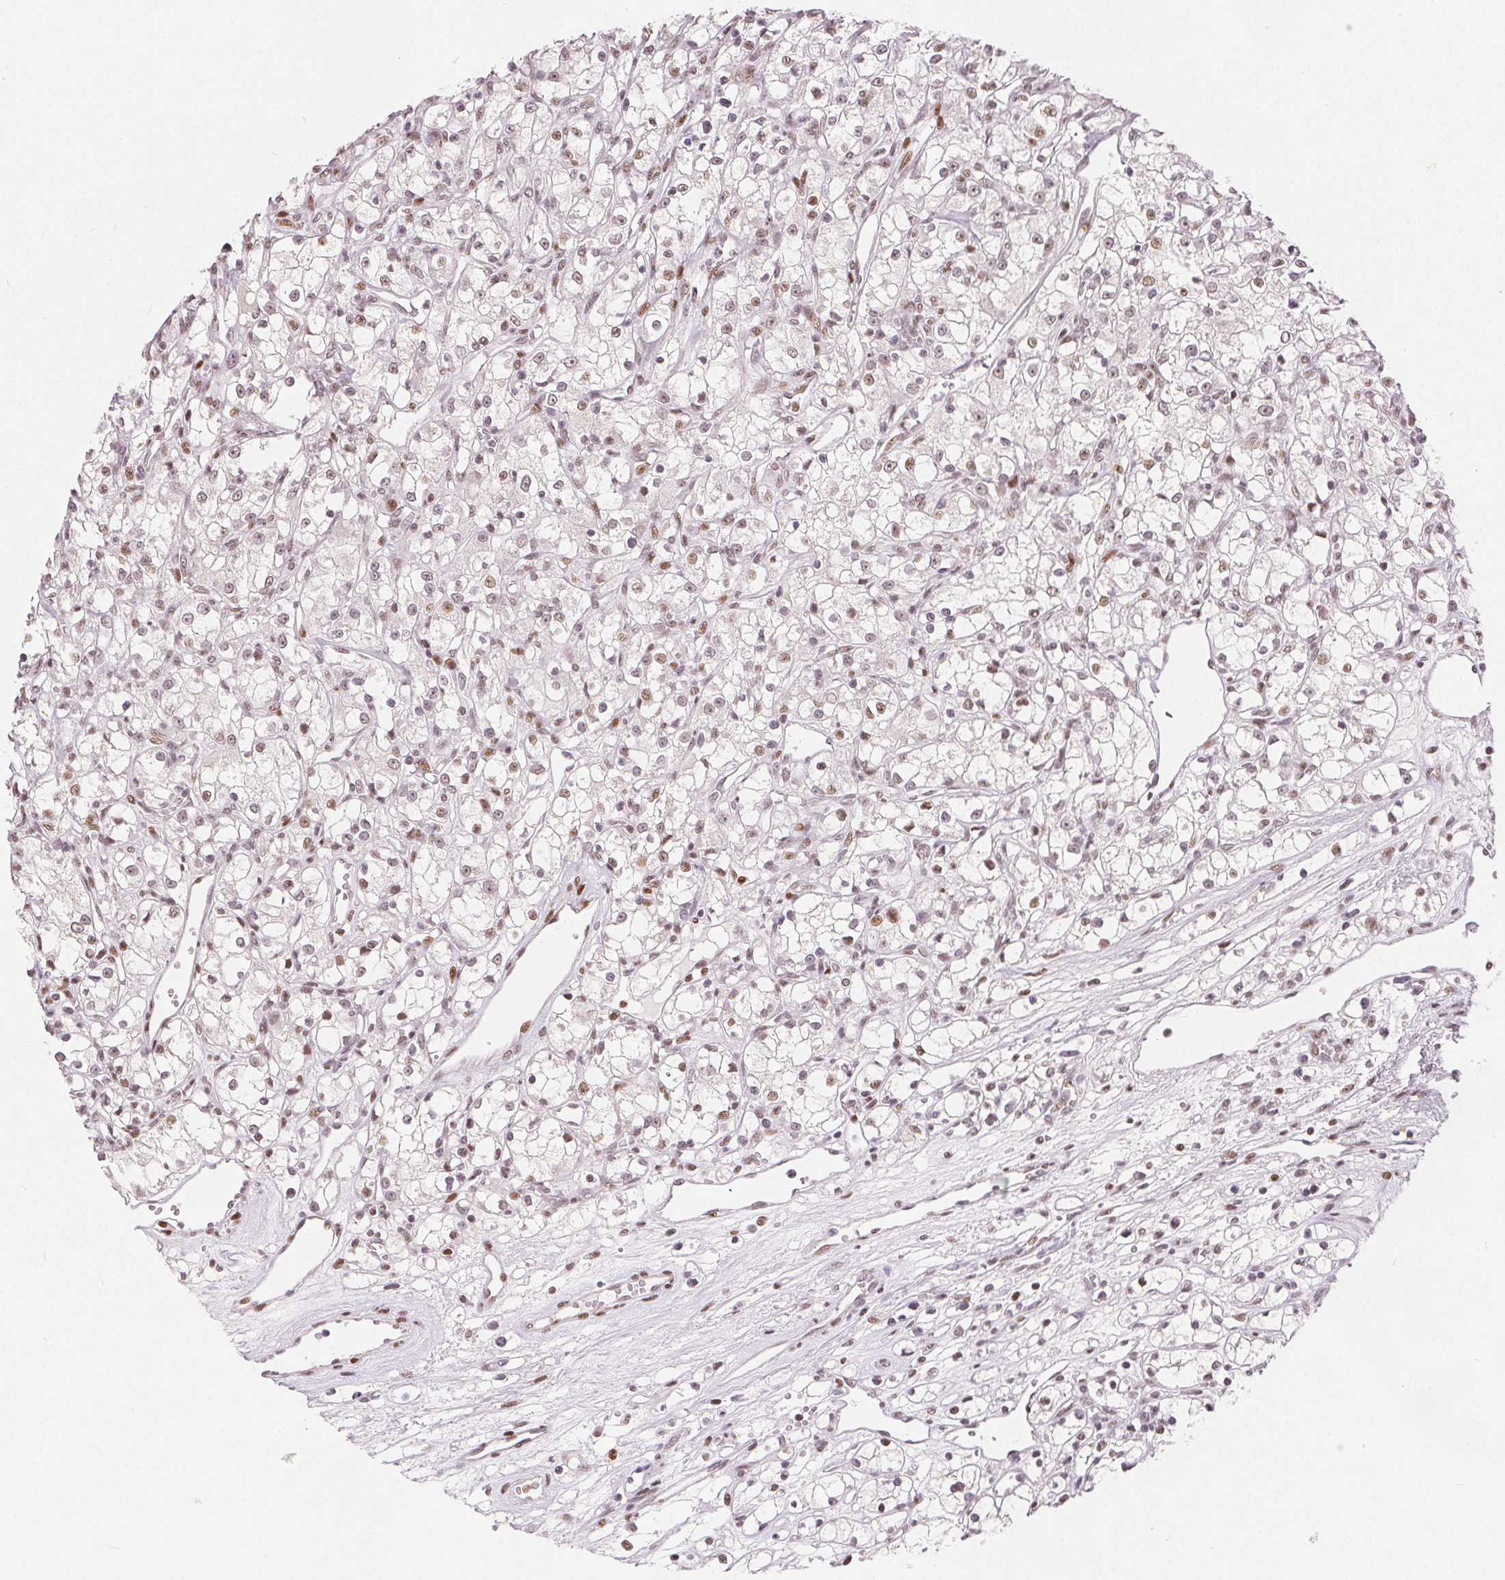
{"staining": {"intensity": "moderate", "quantity": ">75%", "location": "nuclear"}, "tissue": "renal cancer", "cell_type": "Tumor cells", "image_type": "cancer", "snomed": [{"axis": "morphology", "description": "Adenocarcinoma, NOS"}, {"axis": "topography", "description": "Kidney"}], "caption": "Approximately >75% of tumor cells in renal cancer show moderate nuclear protein staining as visualized by brown immunohistochemical staining.", "gene": "ZNF703", "patient": {"sex": "female", "age": 59}}